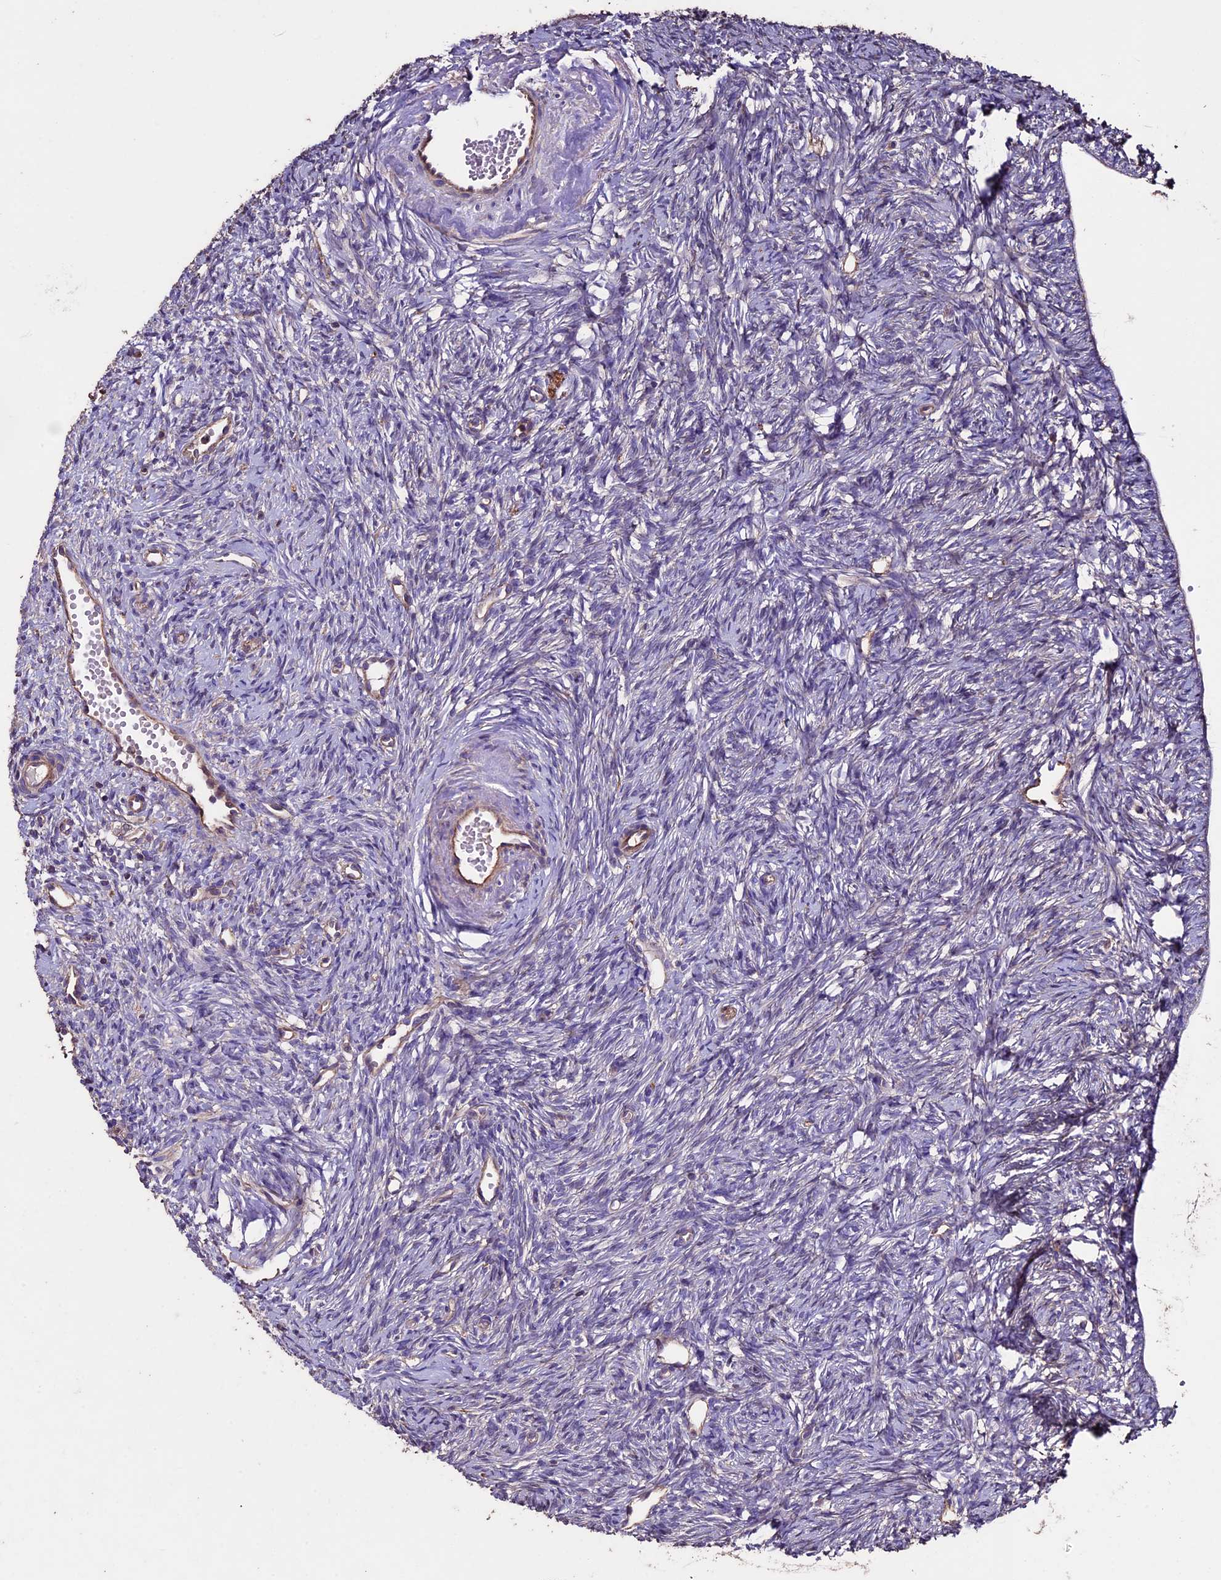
{"staining": {"intensity": "weak", "quantity": "25%-75%", "location": "cytoplasmic/membranous"}, "tissue": "ovary", "cell_type": "Follicle cells", "image_type": "normal", "snomed": [{"axis": "morphology", "description": "Normal tissue, NOS"}, {"axis": "topography", "description": "Ovary"}], "caption": "Follicle cells exhibit weak cytoplasmic/membranous positivity in approximately 25%-75% of cells in benign ovary.", "gene": "USB1", "patient": {"sex": "female", "age": 51}}